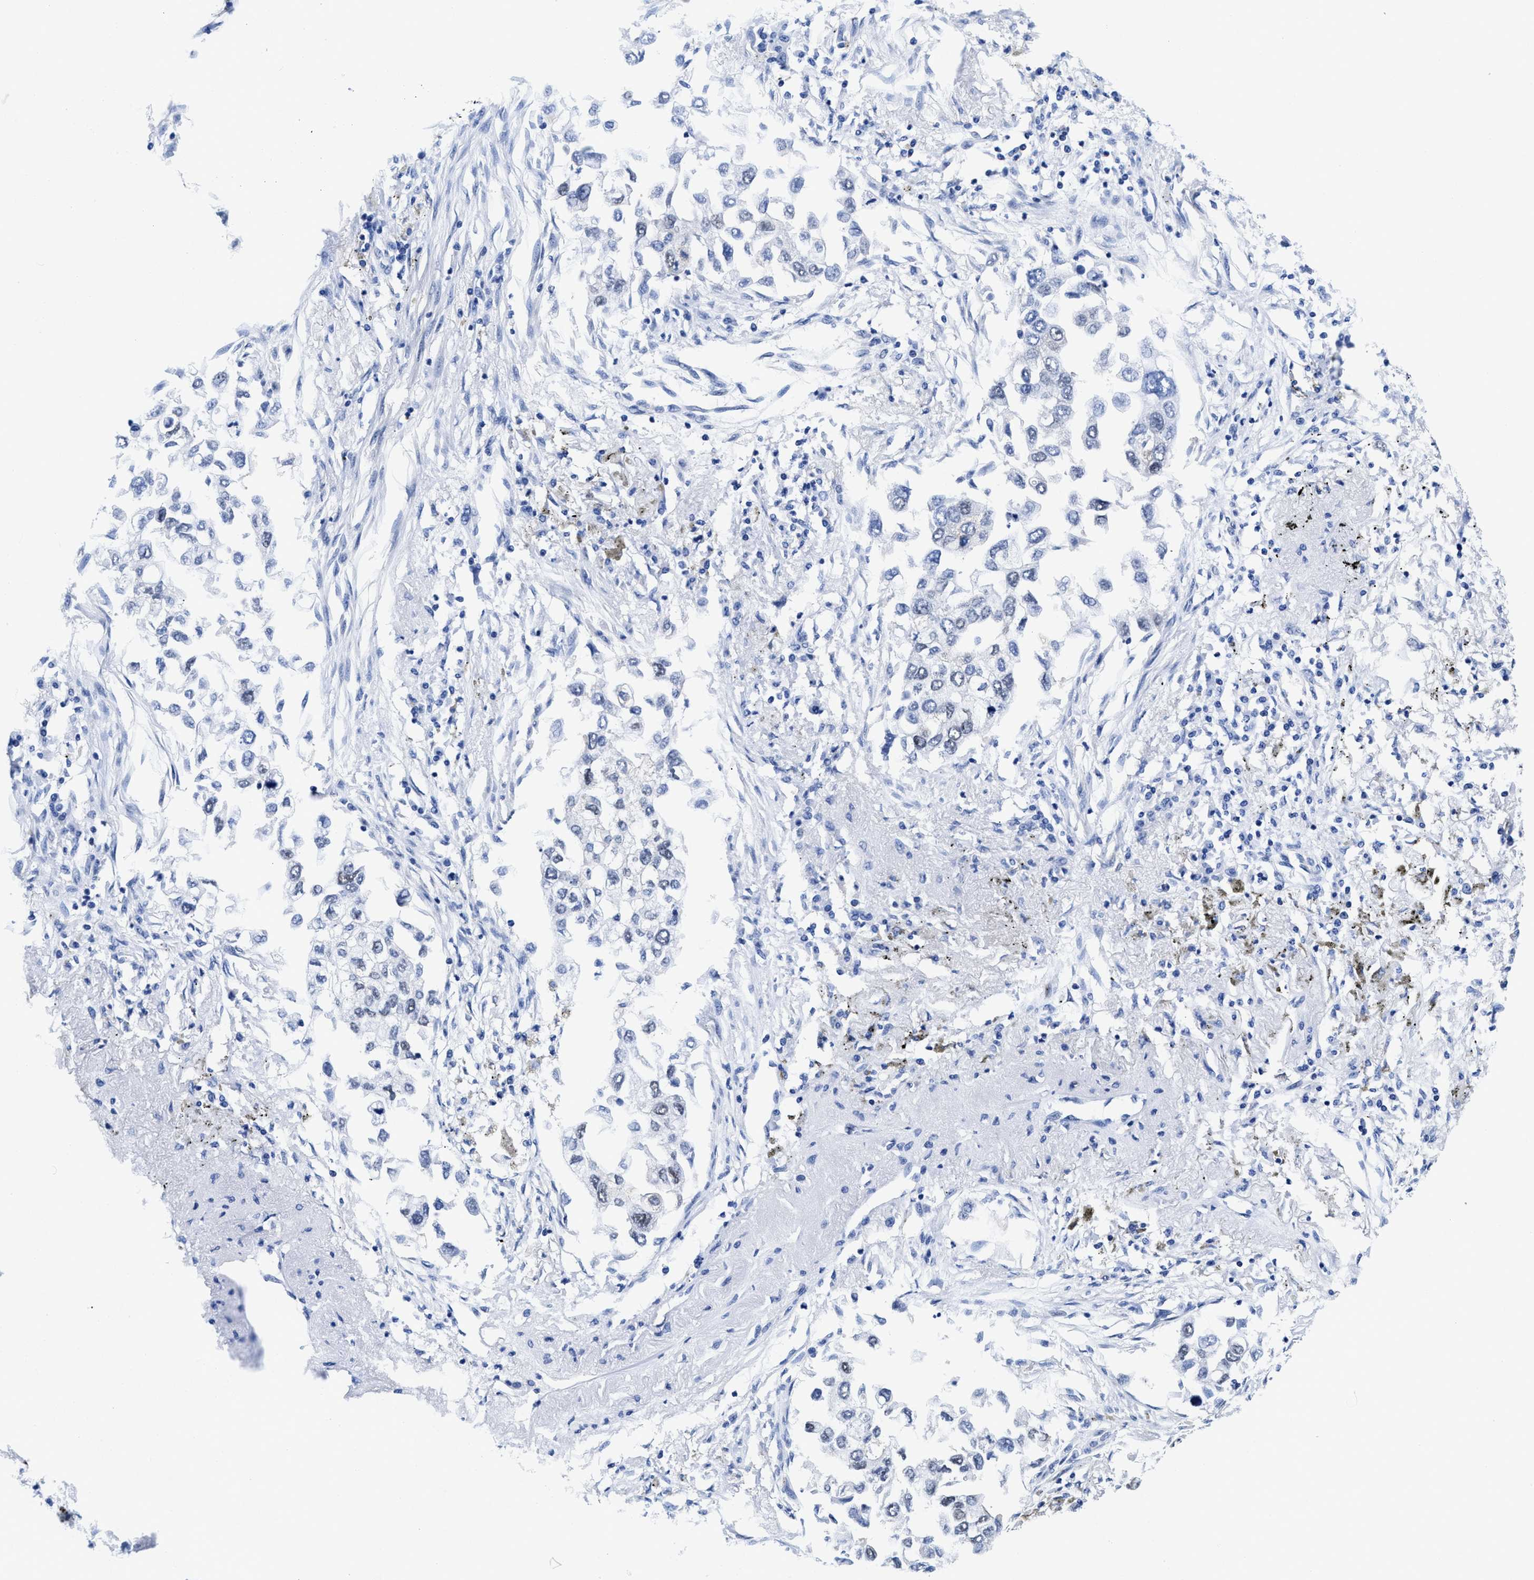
{"staining": {"intensity": "negative", "quantity": "none", "location": "none"}, "tissue": "lung cancer", "cell_type": "Tumor cells", "image_type": "cancer", "snomed": [{"axis": "morphology", "description": "Inflammation, NOS"}, {"axis": "morphology", "description": "Adenocarcinoma, NOS"}, {"axis": "topography", "description": "Lung"}], "caption": "This is an IHC histopathology image of human lung cancer (adenocarcinoma). There is no expression in tumor cells.", "gene": "ACLY", "patient": {"sex": "male", "age": 63}}